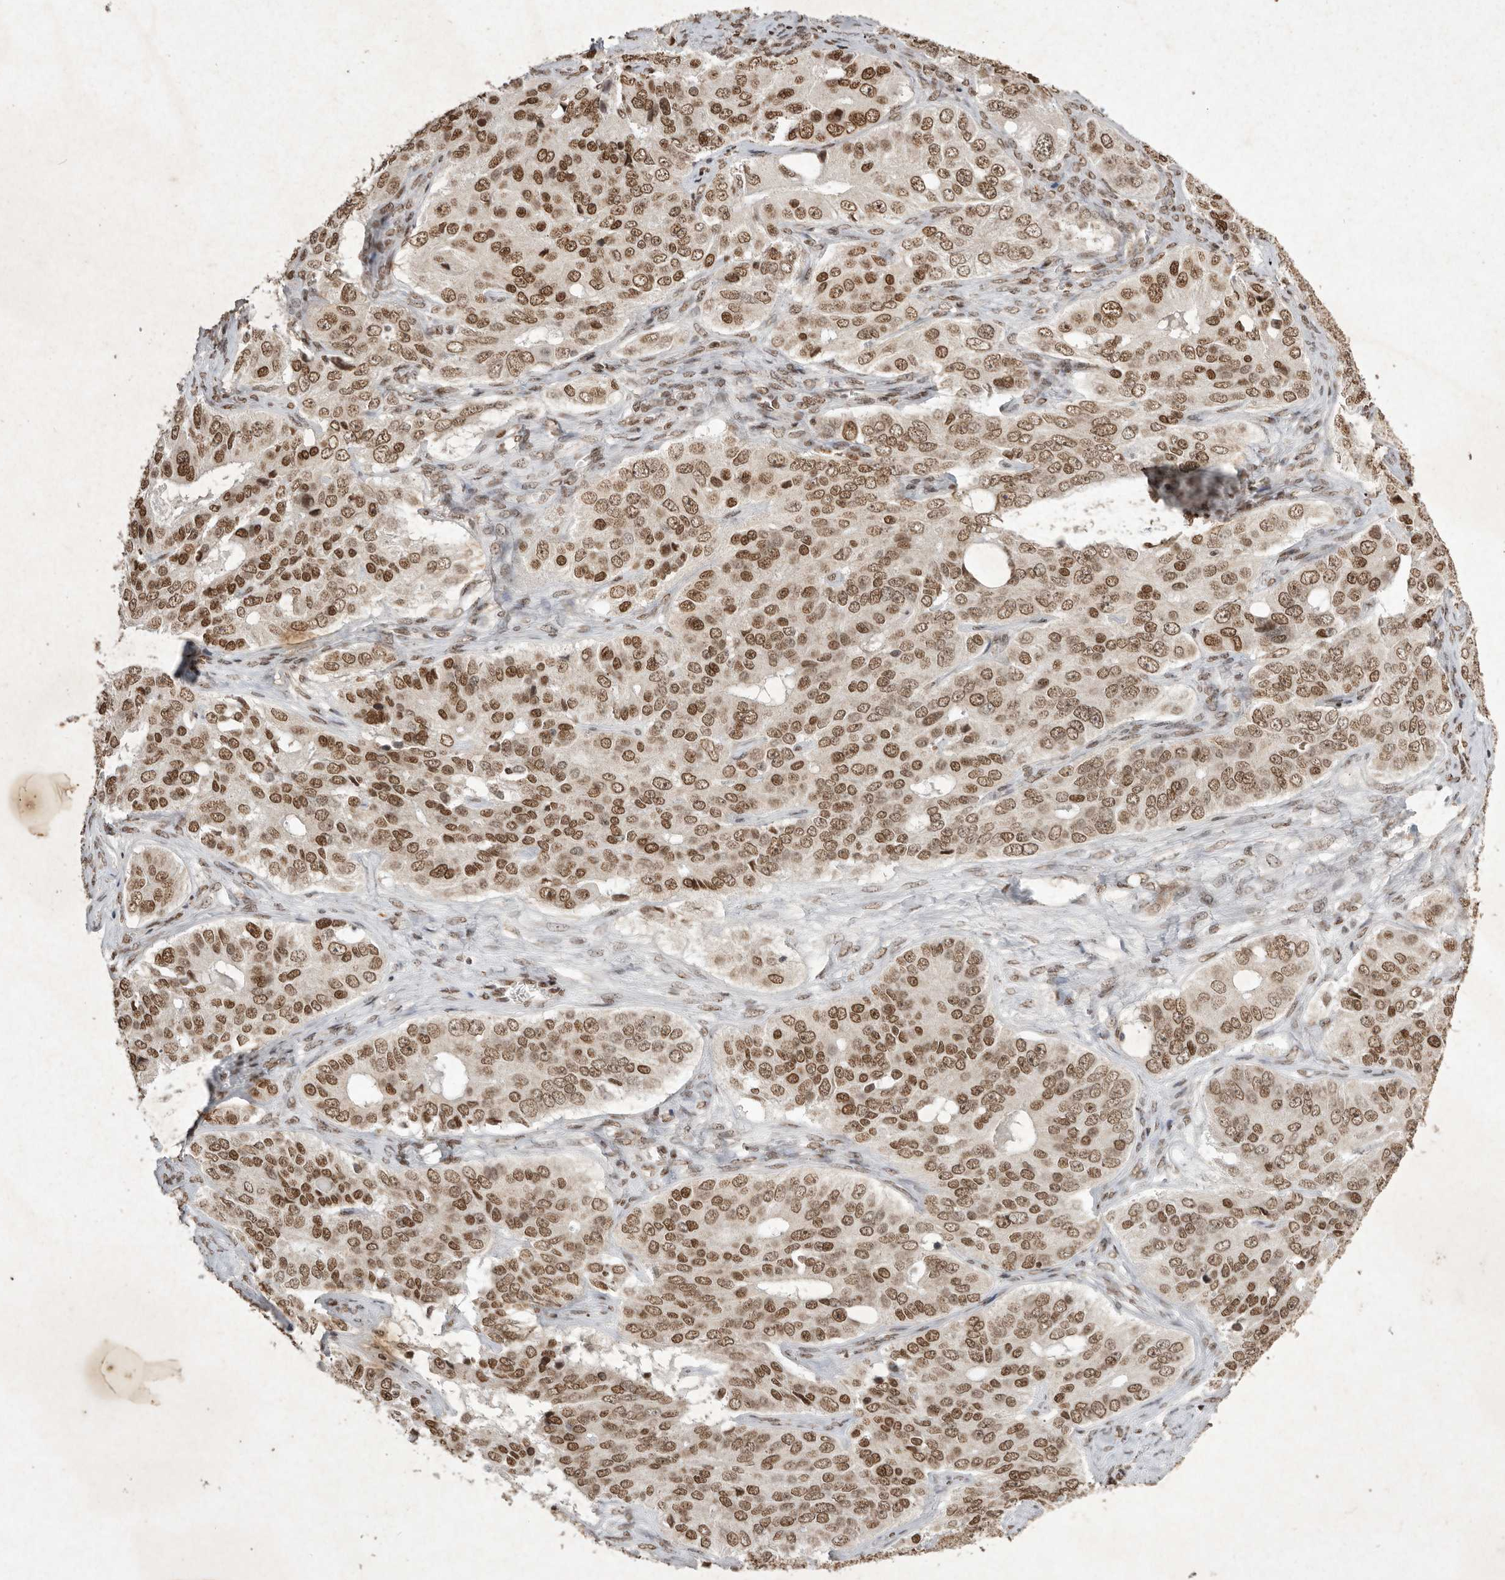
{"staining": {"intensity": "moderate", "quantity": ">75%", "location": "nuclear"}, "tissue": "ovarian cancer", "cell_type": "Tumor cells", "image_type": "cancer", "snomed": [{"axis": "morphology", "description": "Carcinoma, endometroid"}, {"axis": "topography", "description": "Ovary"}], "caption": "Moderate nuclear protein expression is seen in approximately >75% of tumor cells in ovarian cancer.", "gene": "NKX3-2", "patient": {"sex": "female", "age": 51}}